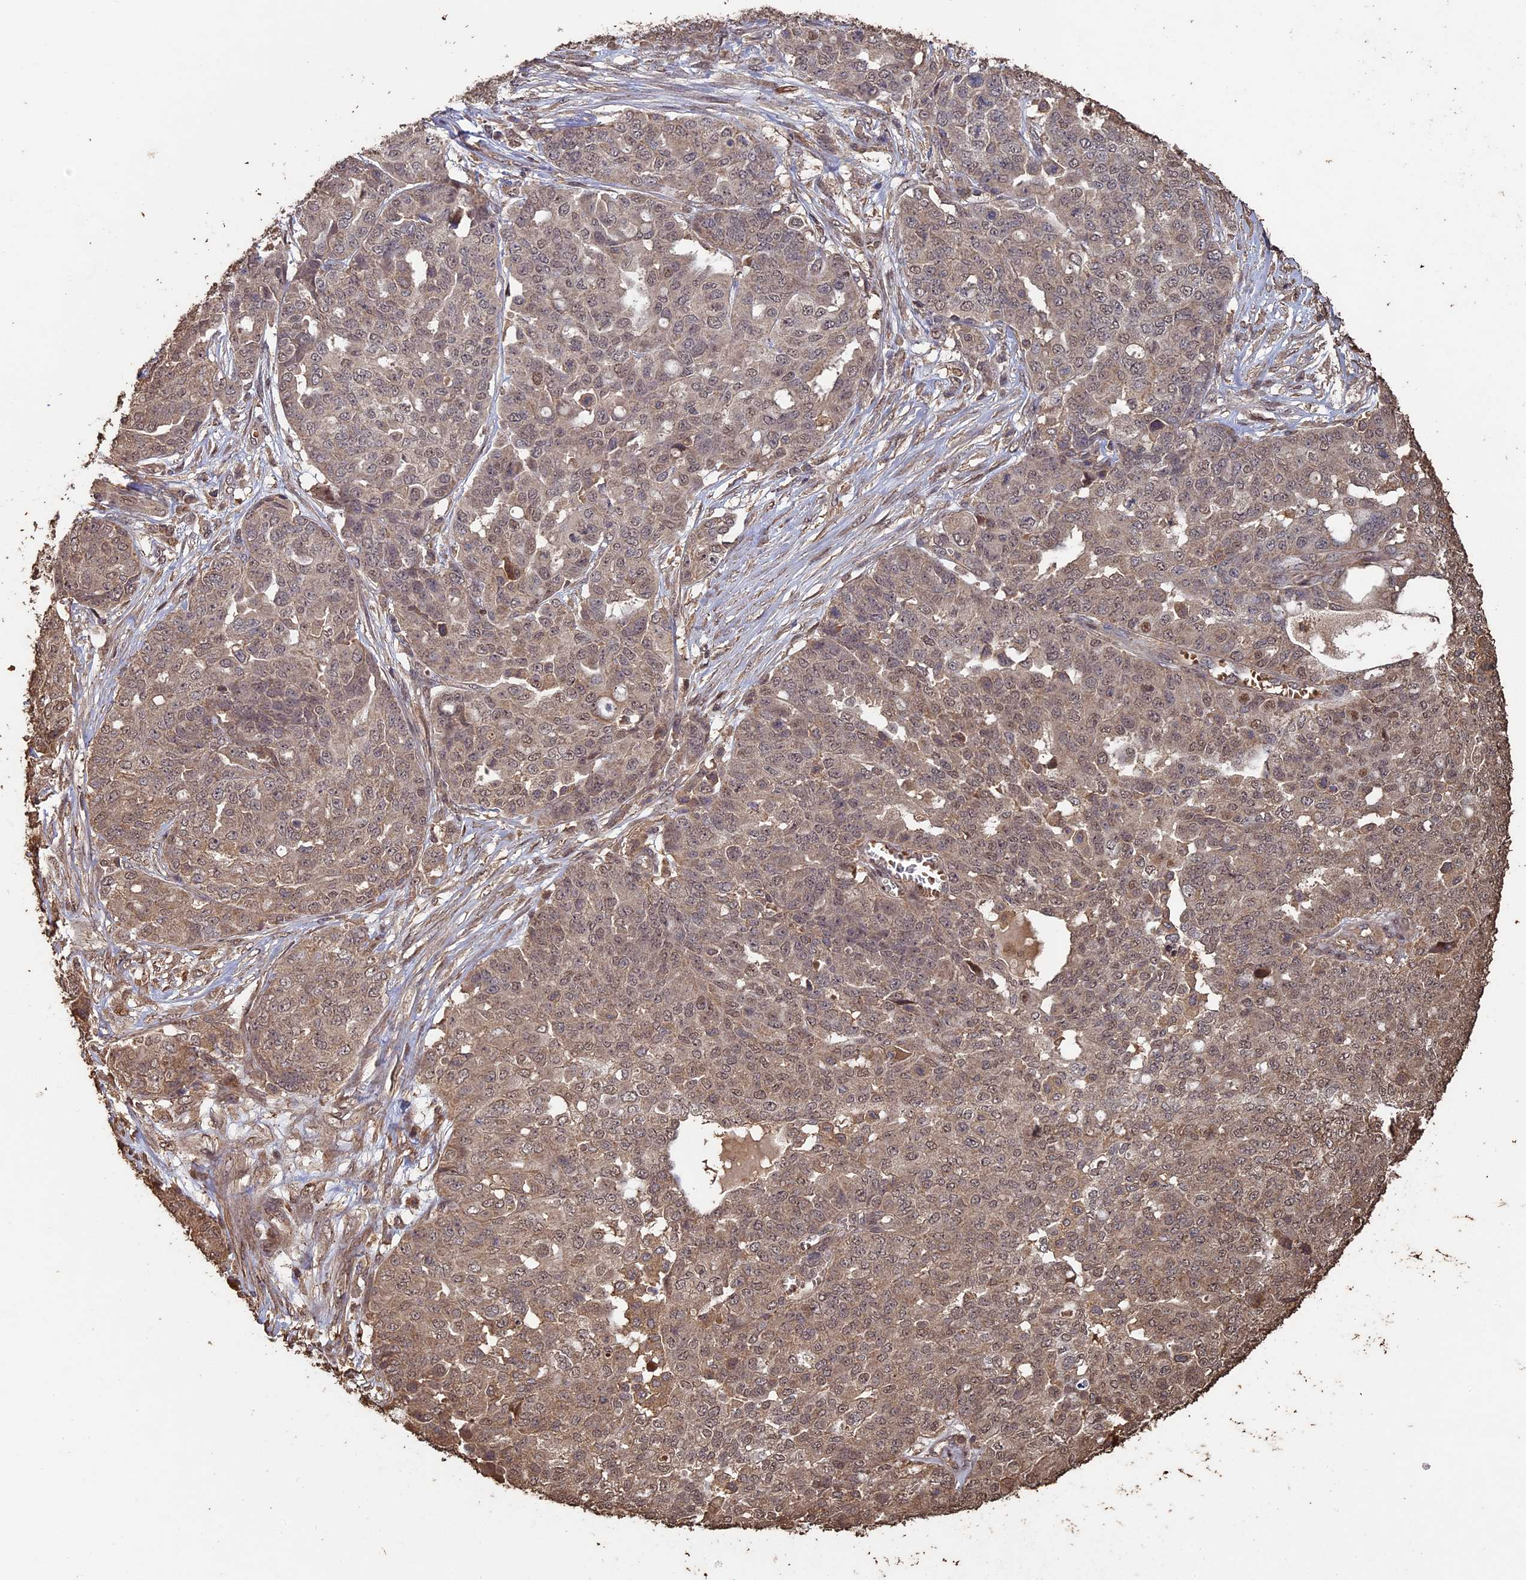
{"staining": {"intensity": "weak", "quantity": ">75%", "location": "cytoplasmic/membranous,nuclear"}, "tissue": "ovarian cancer", "cell_type": "Tumor cells", "image_type": "cancer", "snomed": [{"axis": "morphology", "description": "Cystadenocarcinoma, serous, NOS"}, {"axis": "topography", "description": "Soft tissue"}, {"axis": "topography", "description": "Ovary"}], "caption": "Immunohistochemical staining of human ovarian cancer (serous cystadenocarcinoma) exhibits low levels of weak cytoplasmic/membranous and nuclear expression in approximately >75% of tumor cells.", "gene": "HUNK", "patient": {"sex": "female", "age": 57}}